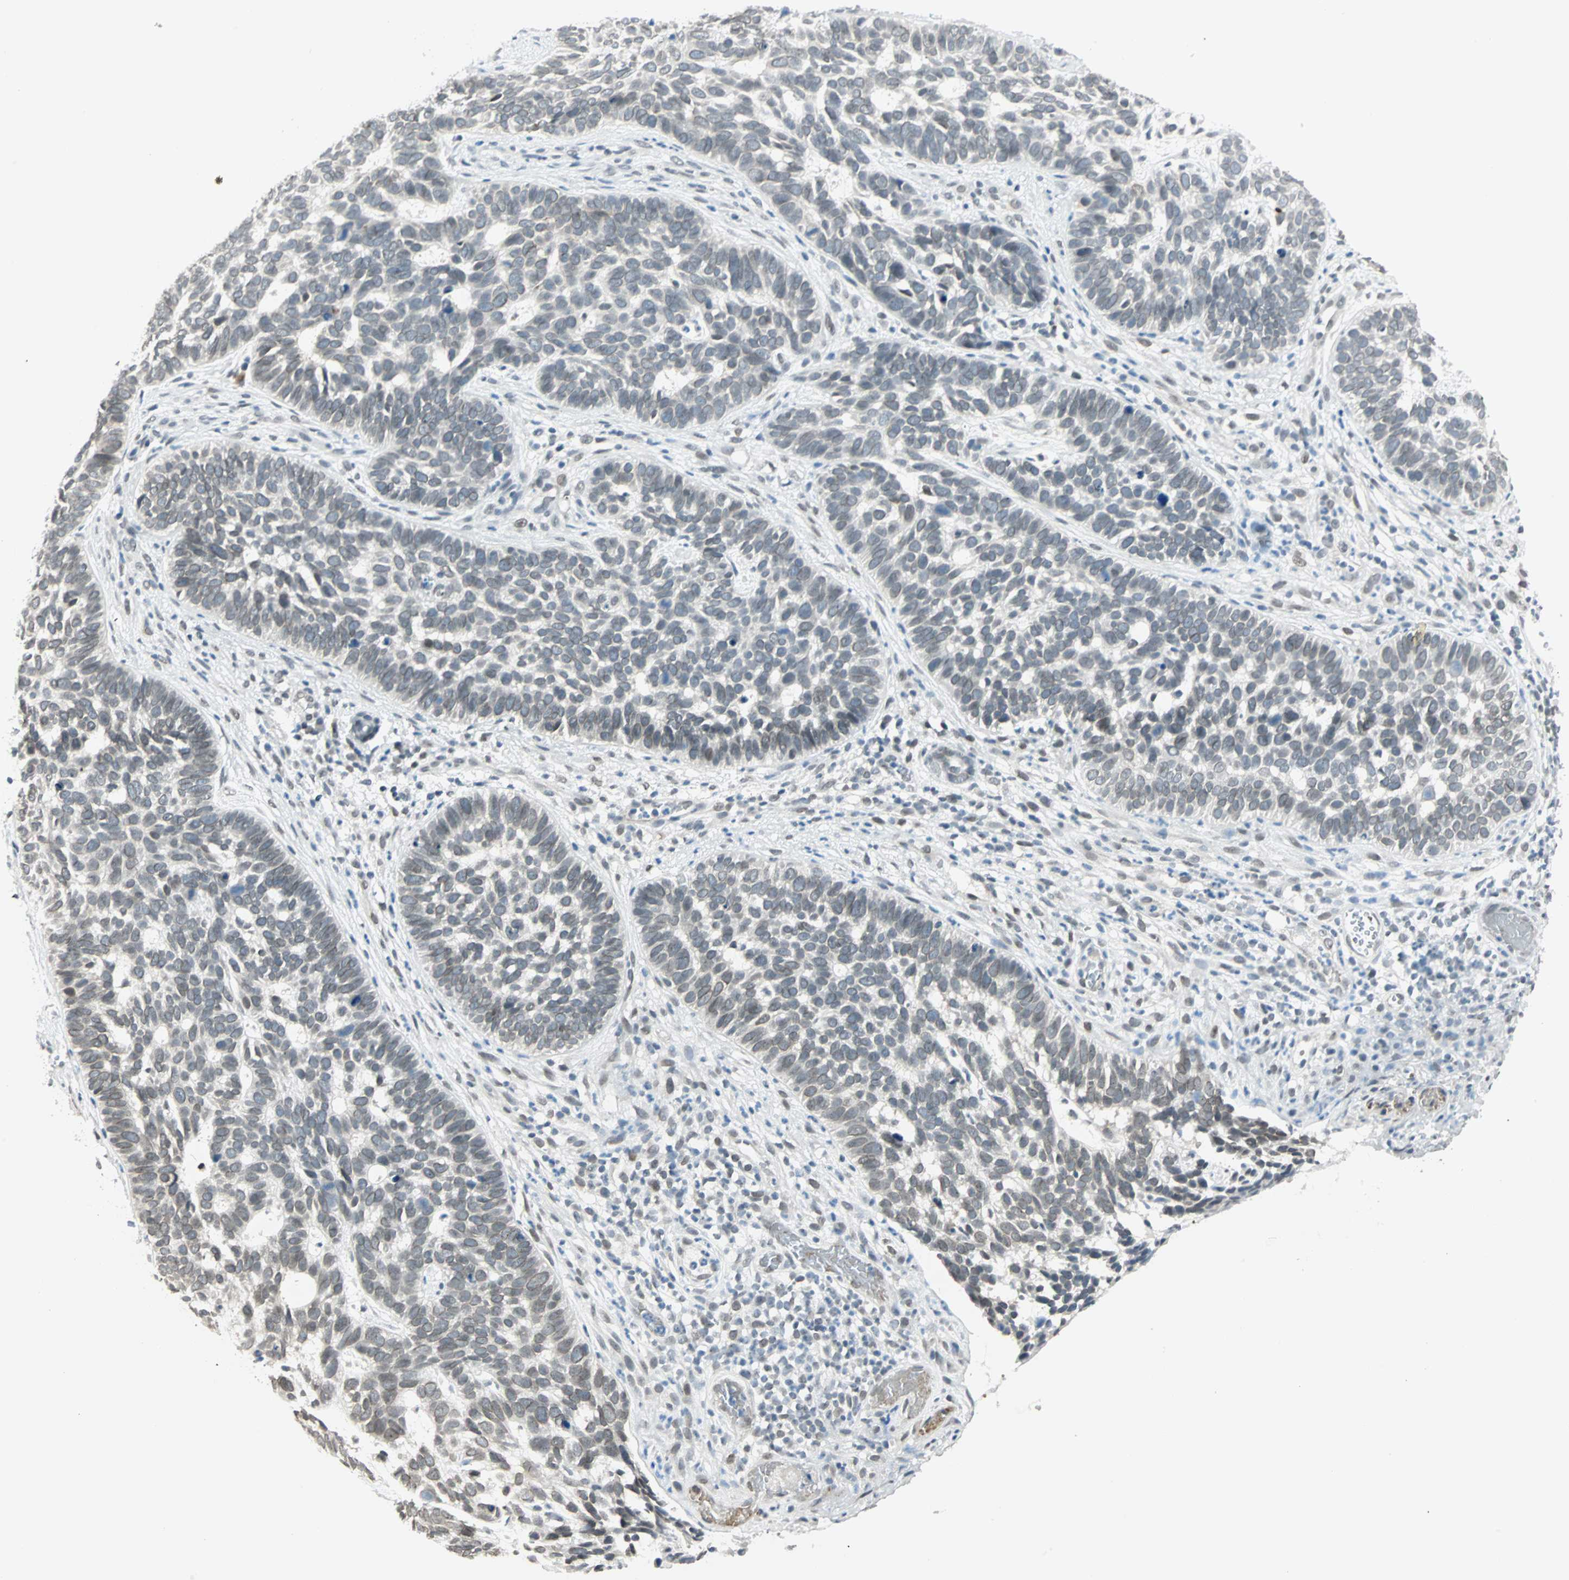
{"staining": {"intensity": "weak", "quantity": "<25%", "location": "cytoplasmic/membranous,nuclear"}, "tissue": "skin cancer", "cell_type": "Tumor cells", "image_type": "cancer", "snomed": [{"axis": "morphology", "description": "Basal cell carcinoma"}, {"axis": "topography", "description": "Skin"}], "caption": "Human skin basal cell carcinoma stained for a protein using immunohistochemistry exhibits no expression in tumor cells.", "gene": "BCAN", "patient": {"sex": "male", "age": 87}}